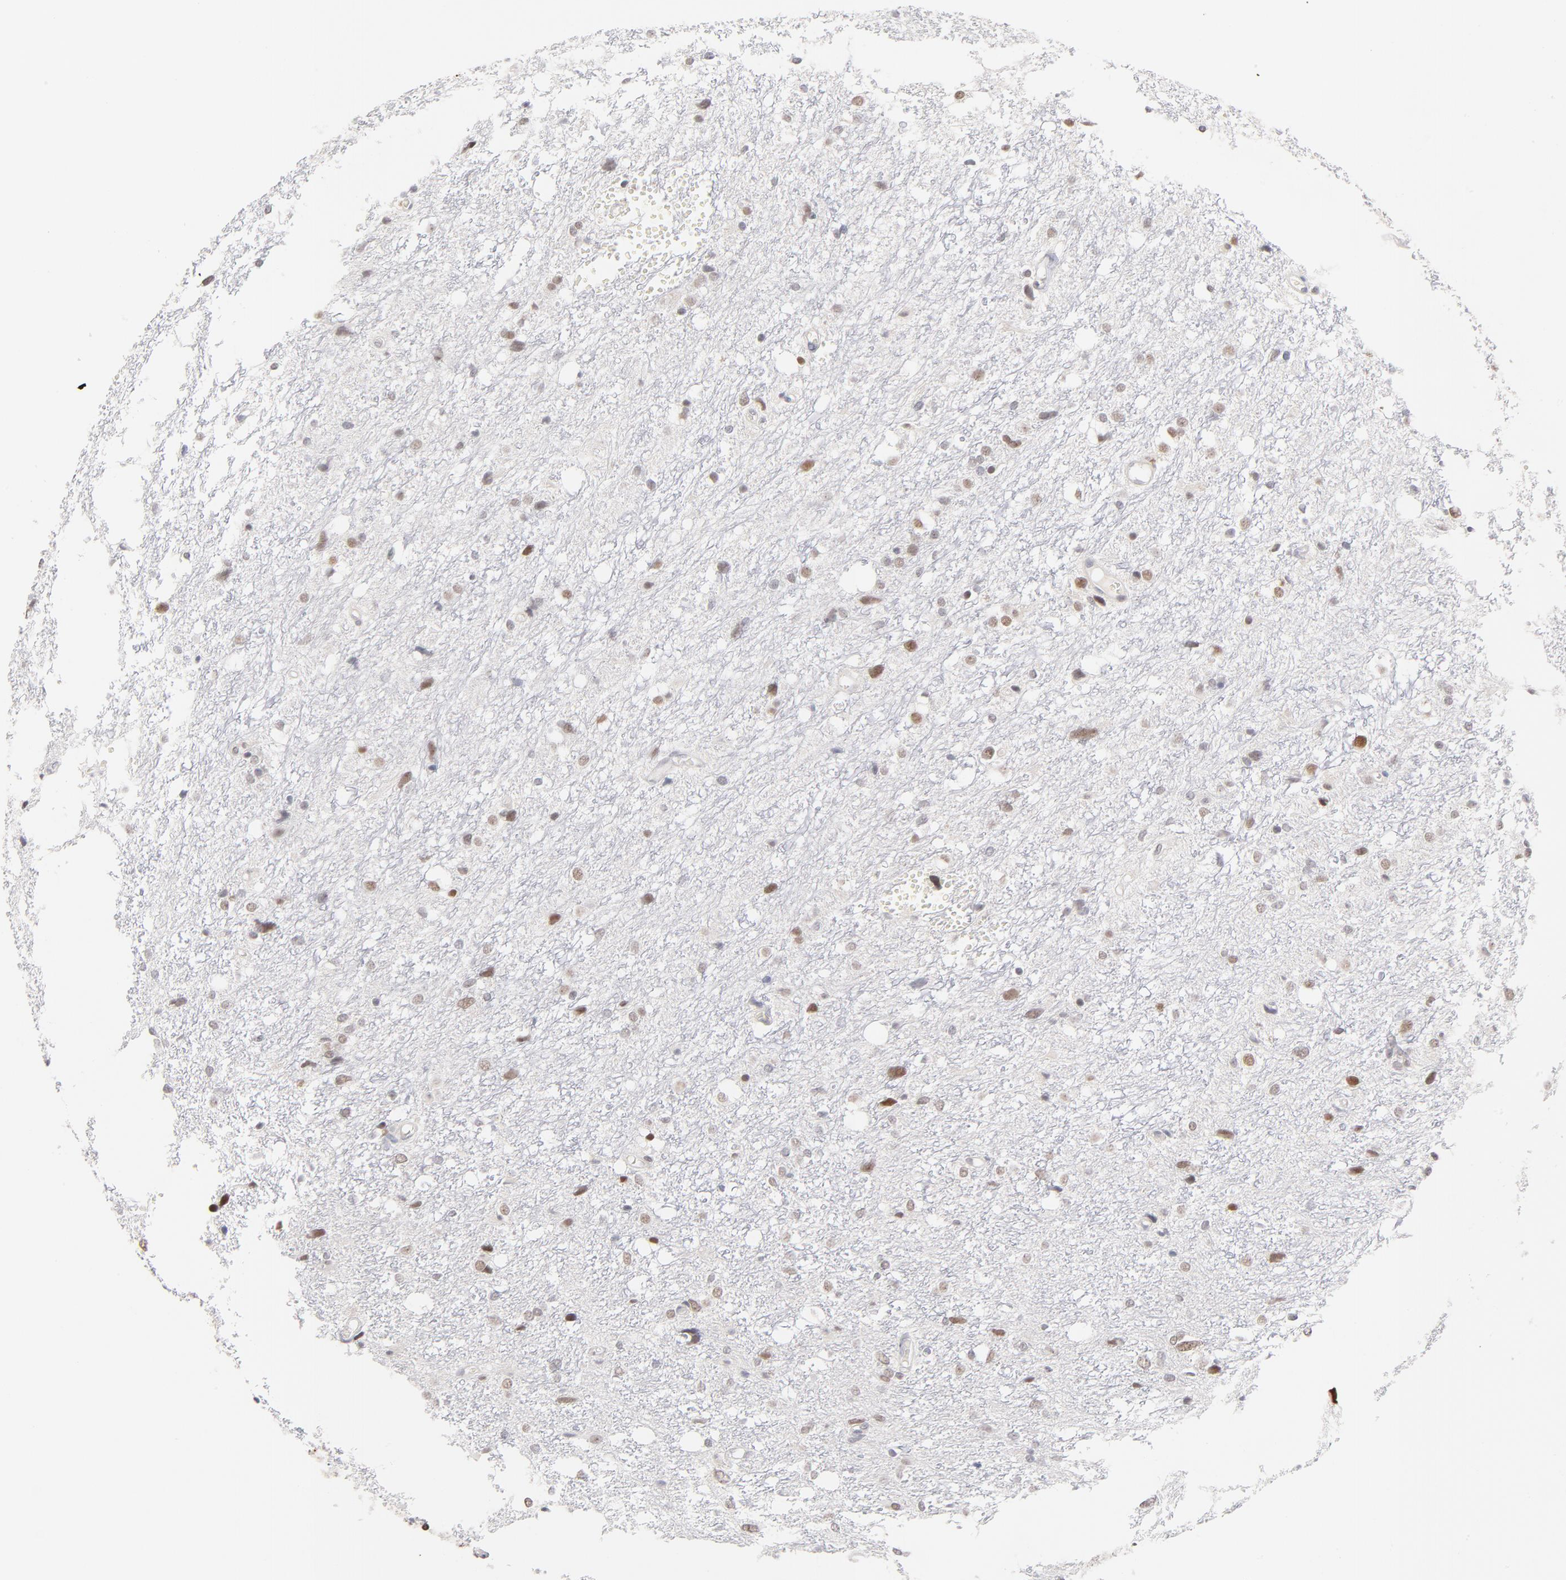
{"staining": {"intensity": "weak", "quantity": "25%-75%", "location": "nuclear"}, "tissue": "glioma", "cell_type": "Tumor cells", "image_type": "cancer", "snomed": [{"axis": "morphology", "description": "Glioma, malignant, High grade"}, {"axis": "topography", "description": "Brain"}], "caption": "Immunohistochemical staining of glioma demonstrates low levels of weak nuclear staining in about 25%-75% of tumor cells. The protein of interest is shown in brown color, while the nuclei are stained blue.", "gene": "PARP1", "patient": {"sex": "female", "age": 59}}